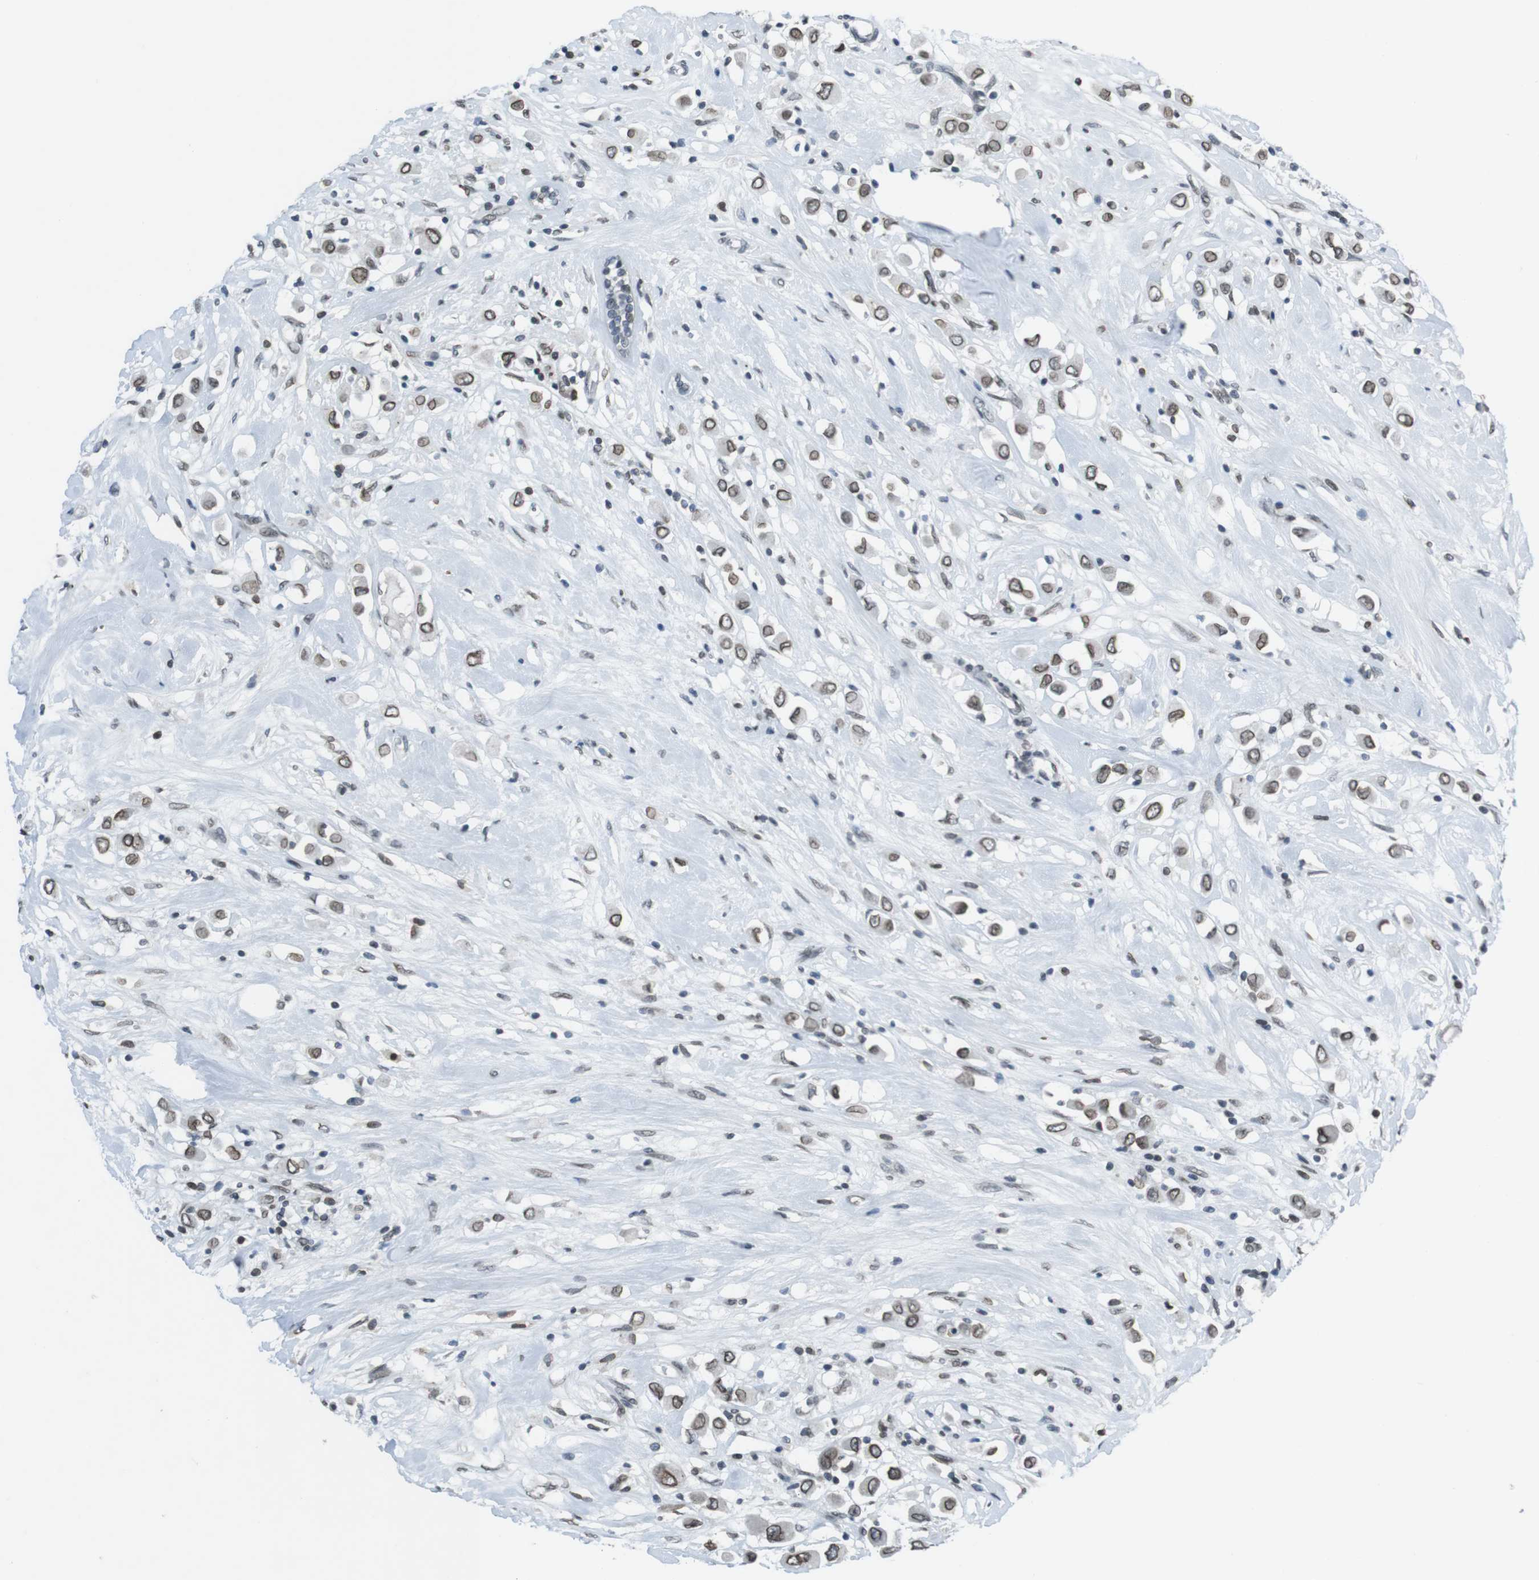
{"staining": {"intensity": "strong", "quantity": ">75%", "location": "cytoplasmic/membranous,nuclear"}, "tissue": "breast cancer", "cell_type": "Tumor cells", "image_type": "cancer", "snomed": [{"axis": "morphology", "description": "Duct carcinoma"}, {"axis": "topography", "description": "Breast"}], "caption": "This micrograph shows breast intraductal carcinoma stained with immunohistochemistry to label a protein in brown. The cytoplasmic/membranous and nuclear of tumor cells show strong positivity for the protein. Nuclei are counter-stained blue.", "gene": "MAD1L1", "patient": {"sex": "female", "age": 61}}